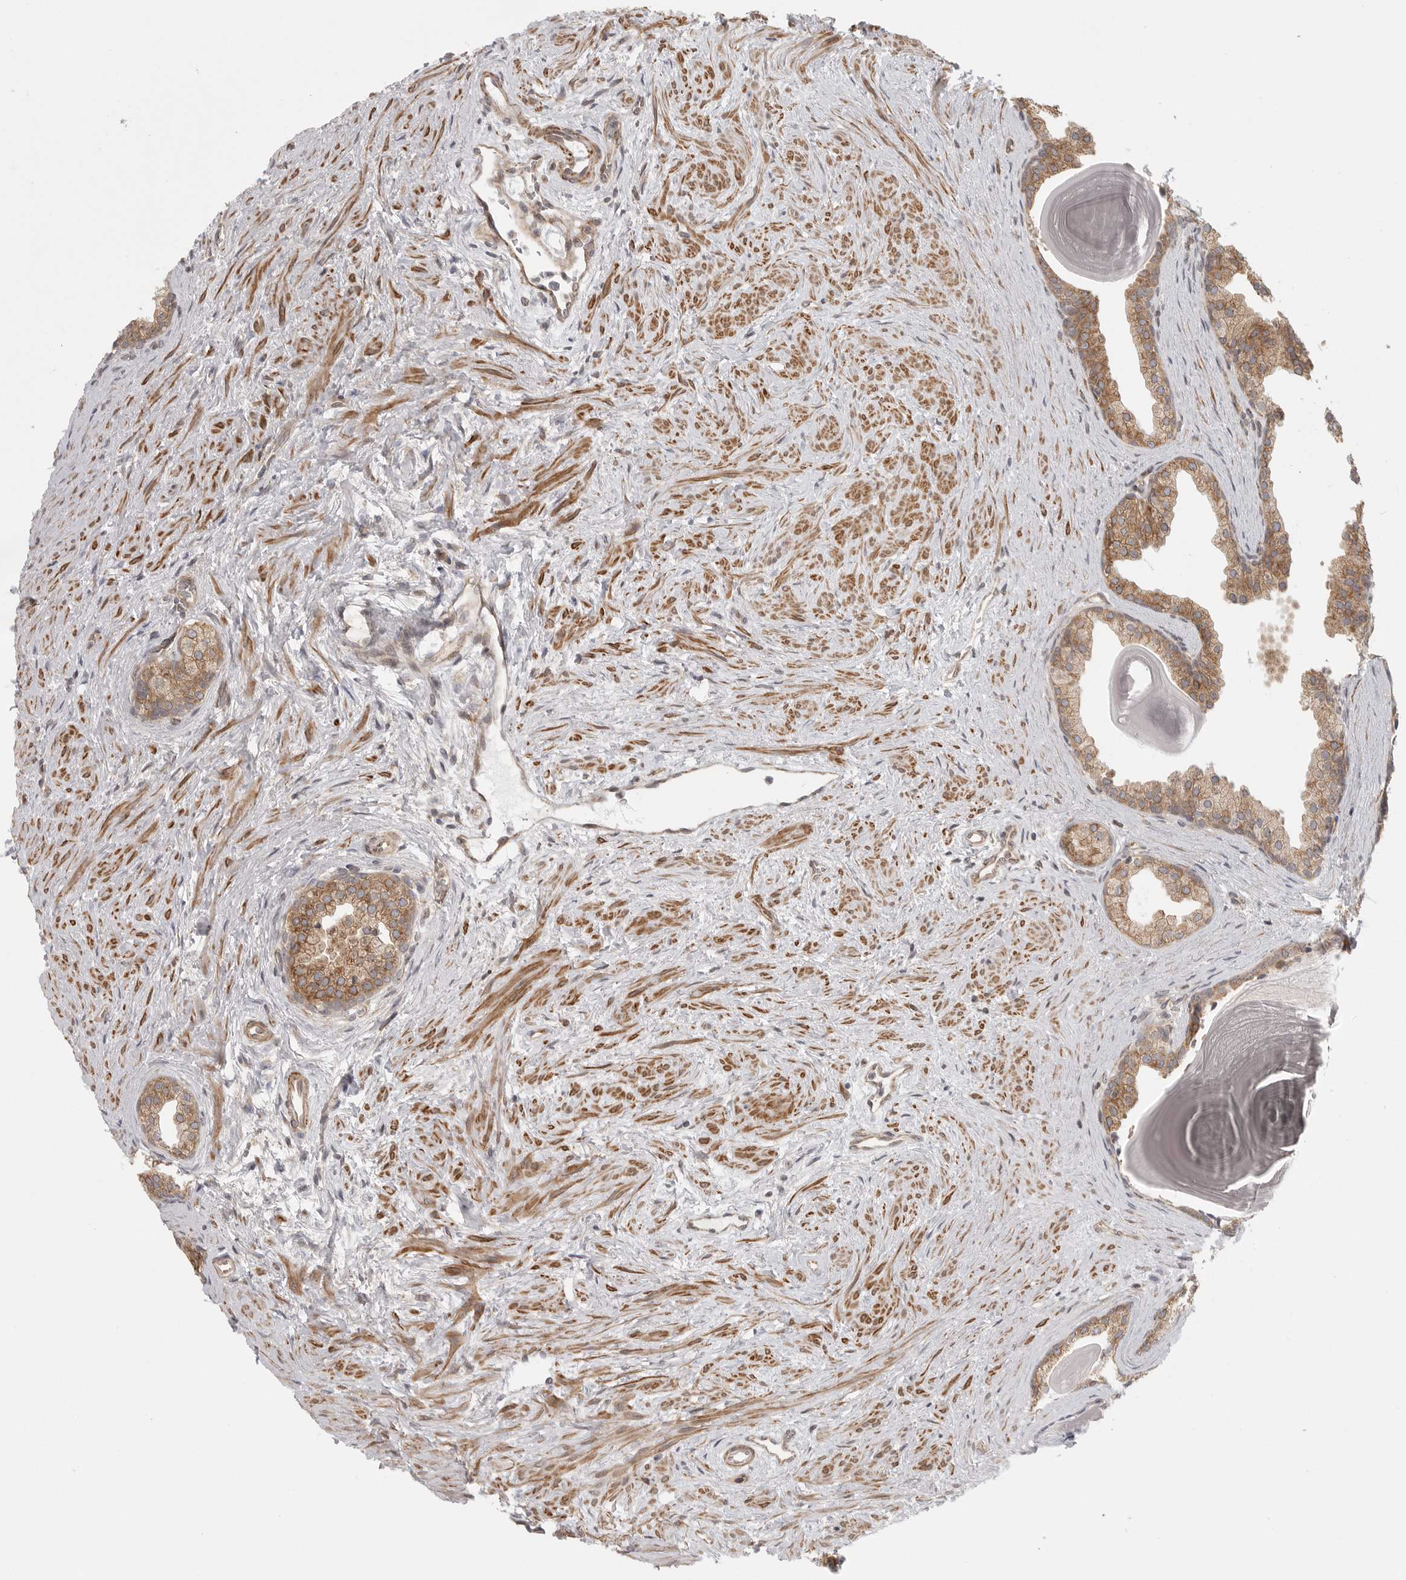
{"staining": {"intensity": "moderate", "quantity": ">75%", "location": "cytoplasmic/membranous"}, "tissue": "prostate", "cell_type": "Glandular cells", "image_type": "normal", "snomed": [{"axis": "morphology", "description": "Normal tissue, NOS"}, {"axis": "topography", "description": "Prostate"}], "caption": "Immunohistochemical staining of unremarkable human prostate exhibits medium levels of moderate cytoplasmic/membranous expression in about >75% of glandular cells.", "gene": "CERS2", "patient": {"sex": "male", "age": 48}}